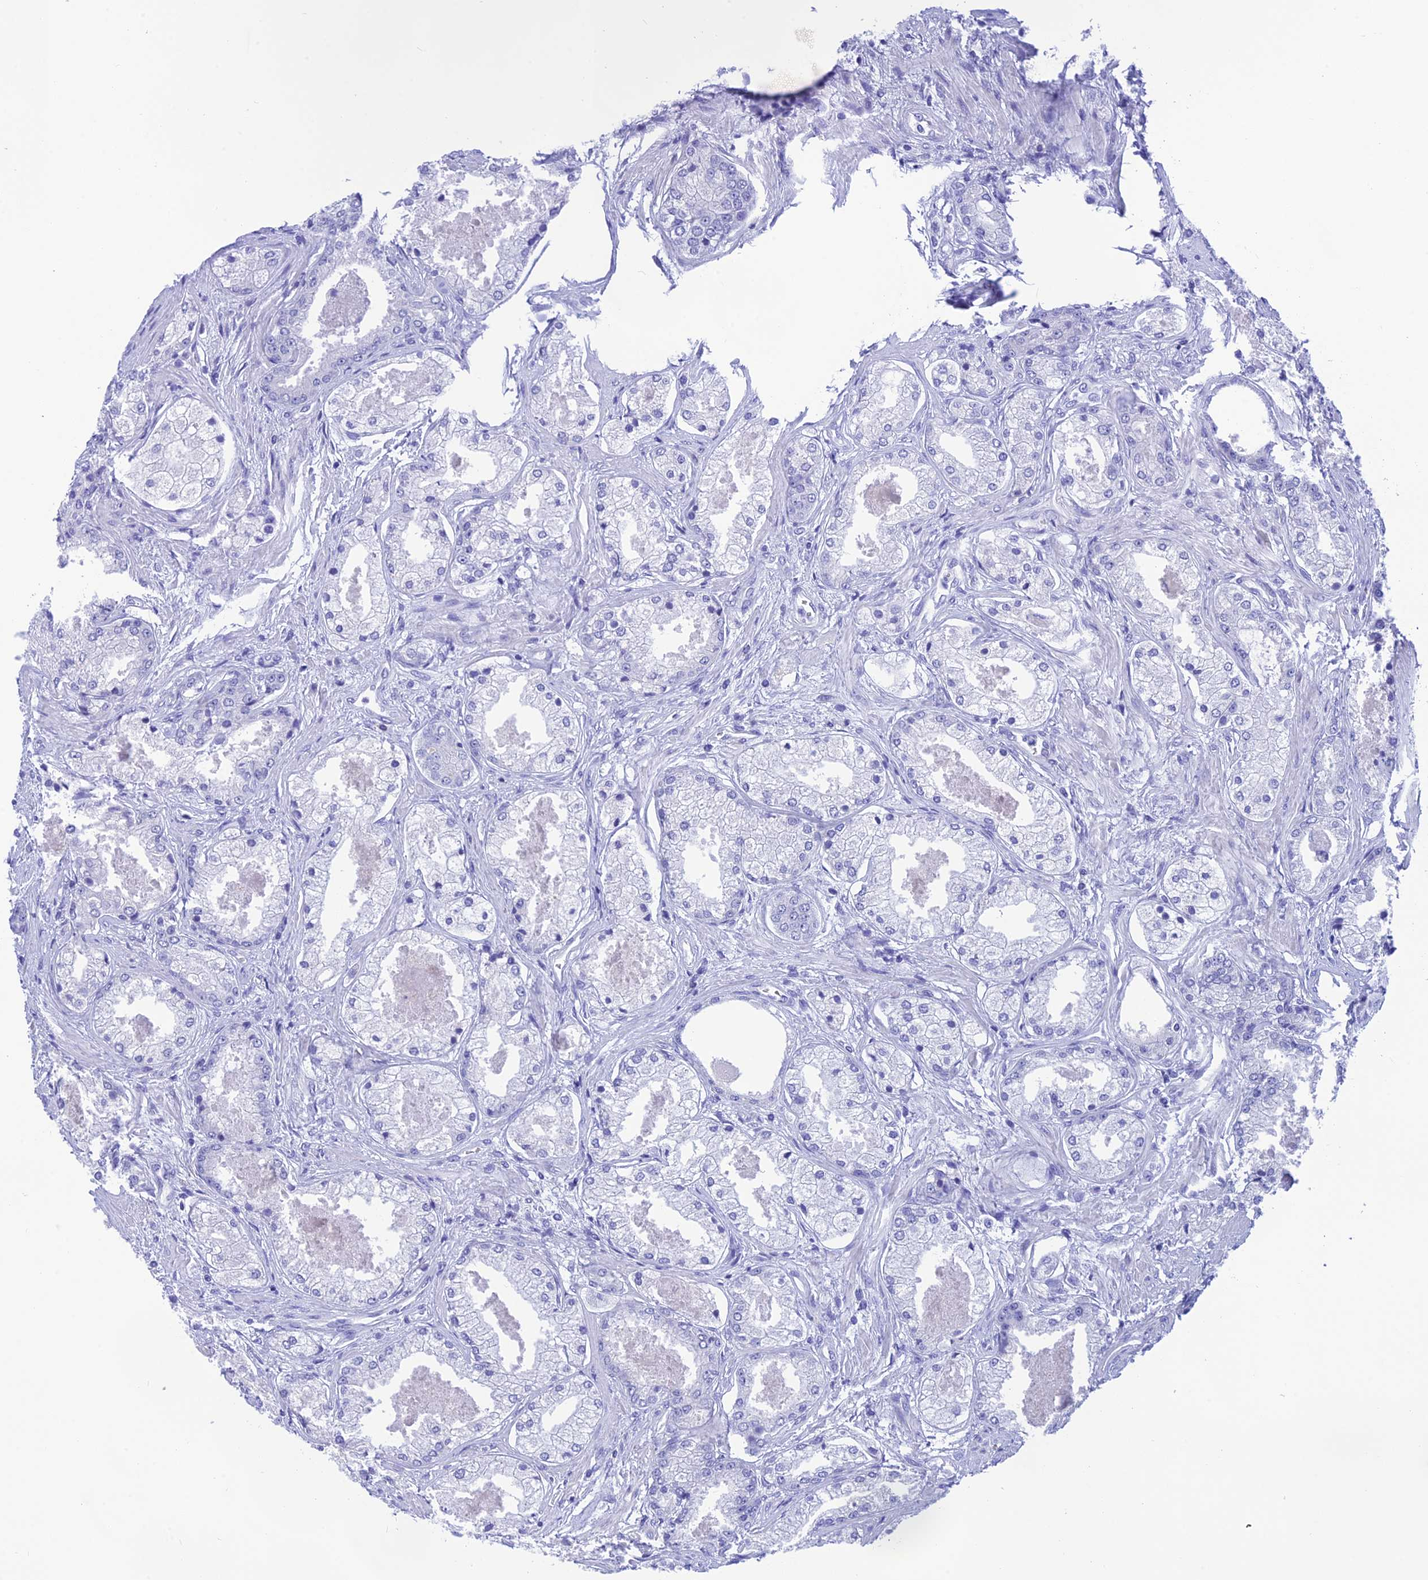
{"staining": {"intensity": "negative", "quantity": "none", "location": "none"}, "tissue": "prostate cancer", "cell_type": "Tumor cells", "image_type": "cancer", "snomed": [{"axis": "morphology", "description": "Adenocarcinoma, Low grade"}, {"axis": "topography", "description": "Prostate"}], "caption": "Protein analysis of prostate cancer (low-grade adenocarcinoma) shows no significant staining in tumor cells.", "gene": "KDELR3", "patient": {"sex": "male", "age": 68}}